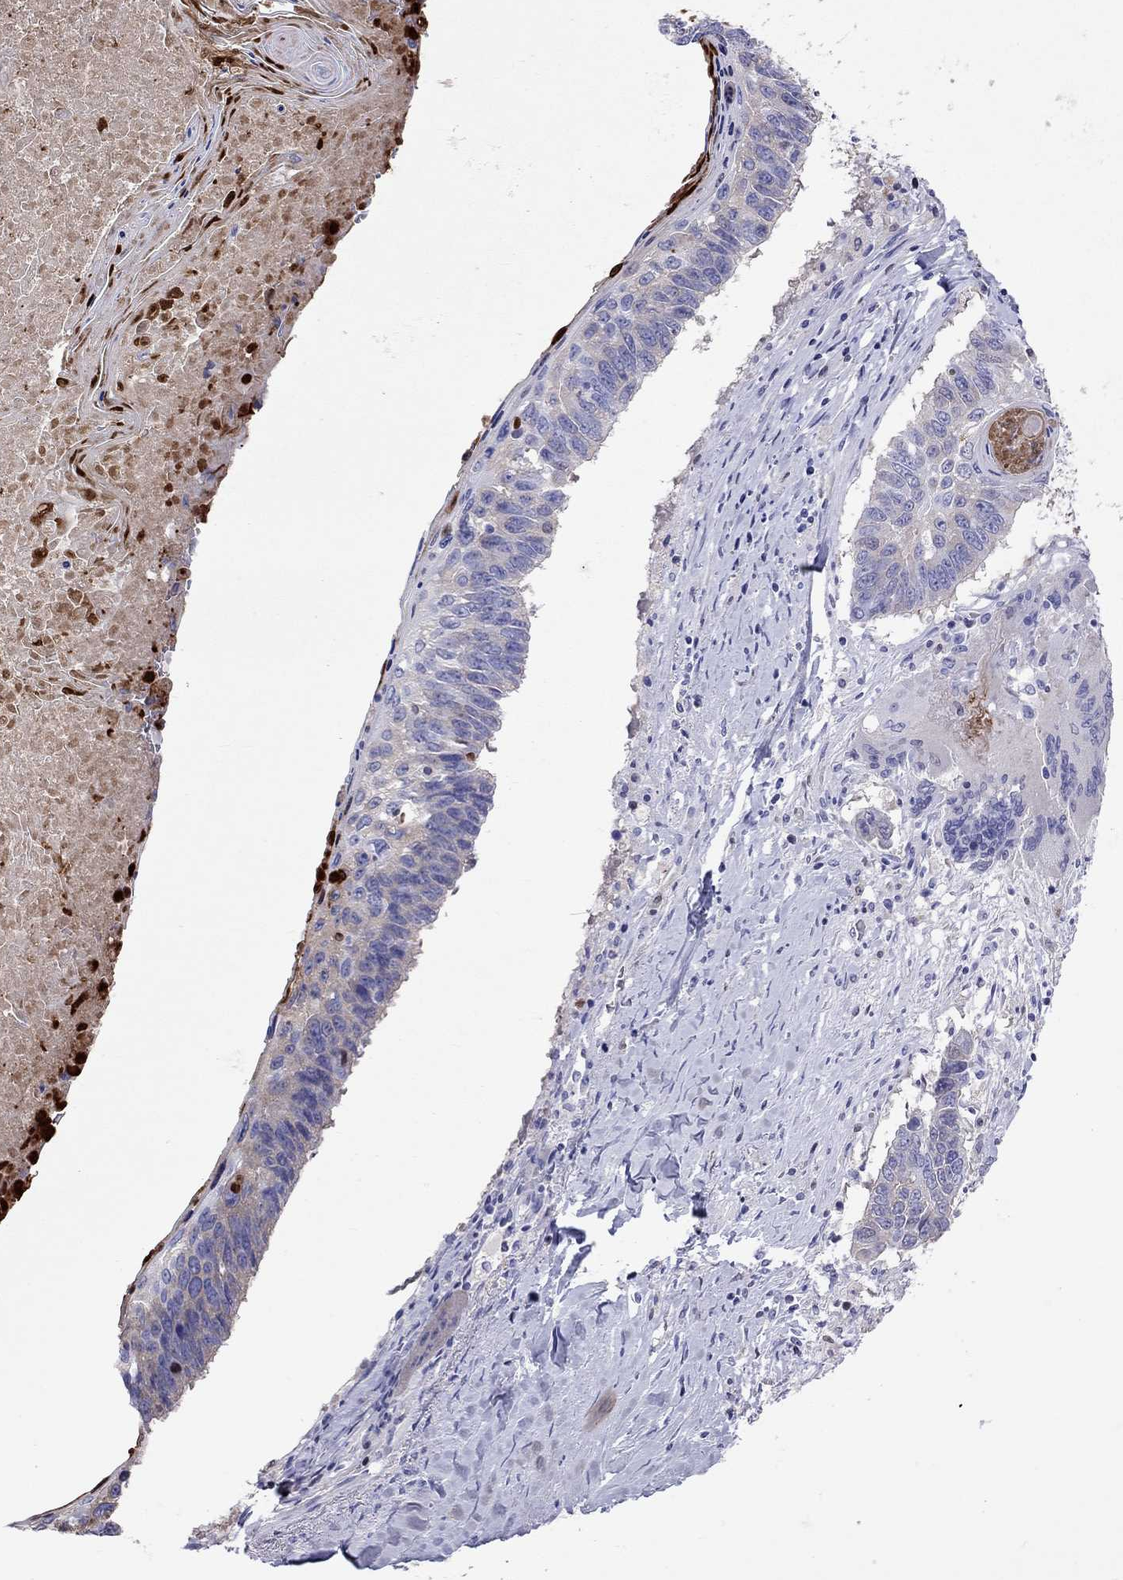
{"staining": {"intensity": "negative", "quantity": "none", "location": "none"}, "tissue": "lung cancer", "cell_type": "Tumor cells", "image_type": "cancer", "snomed": [{"axis": "morphology", "description": "Squamous cell carcinoma, NOS"}, {"axis": "topography", "description": "Lung"}], "caption": "The image displays no staining of tumor cells in lung cancer (squamous cell carcinoma).", "gene": "SERPINA3", "patient": {"sex": "male", "age": 73}}